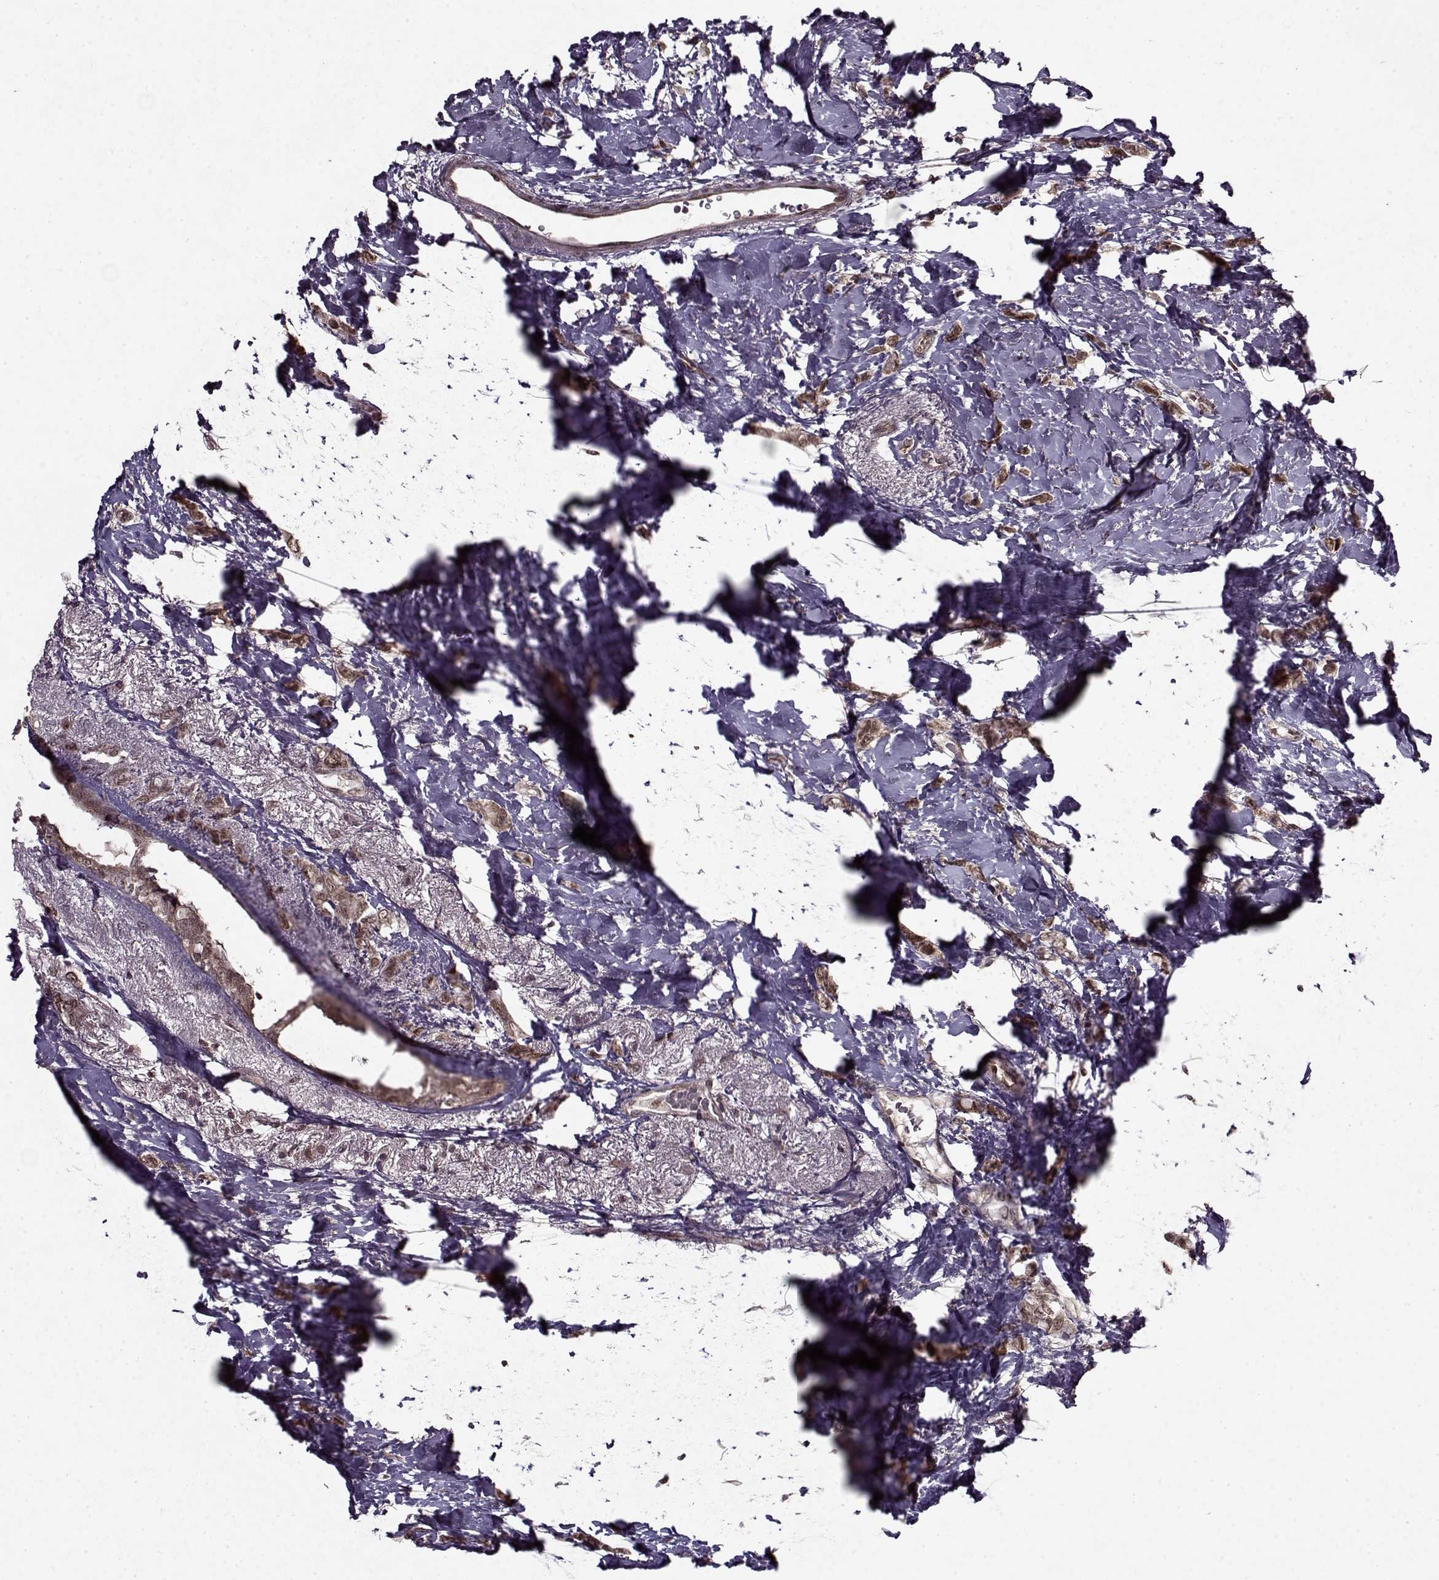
{"staining": {"intensity": "moderate", "quantity": ">75%", "location": "cytoplasmic/membranous"}, "tissue": "breast cancer", "cell_type": "Tumor cells", "image_type": "cancer", "snomed": [{"axis": "morphology", "description": "Lobular carcinoma"}, {"axis": "topography", "description": "Breast"}], "caption": "Breast cancer (lobular carcinoma) stained with immunohistochemistry reveals moderate cytoplasmic/membranous positivity in about >75% of tumor cells.", "gene": "PSMA7", "patient": {"sex": "female", "age": 66}}